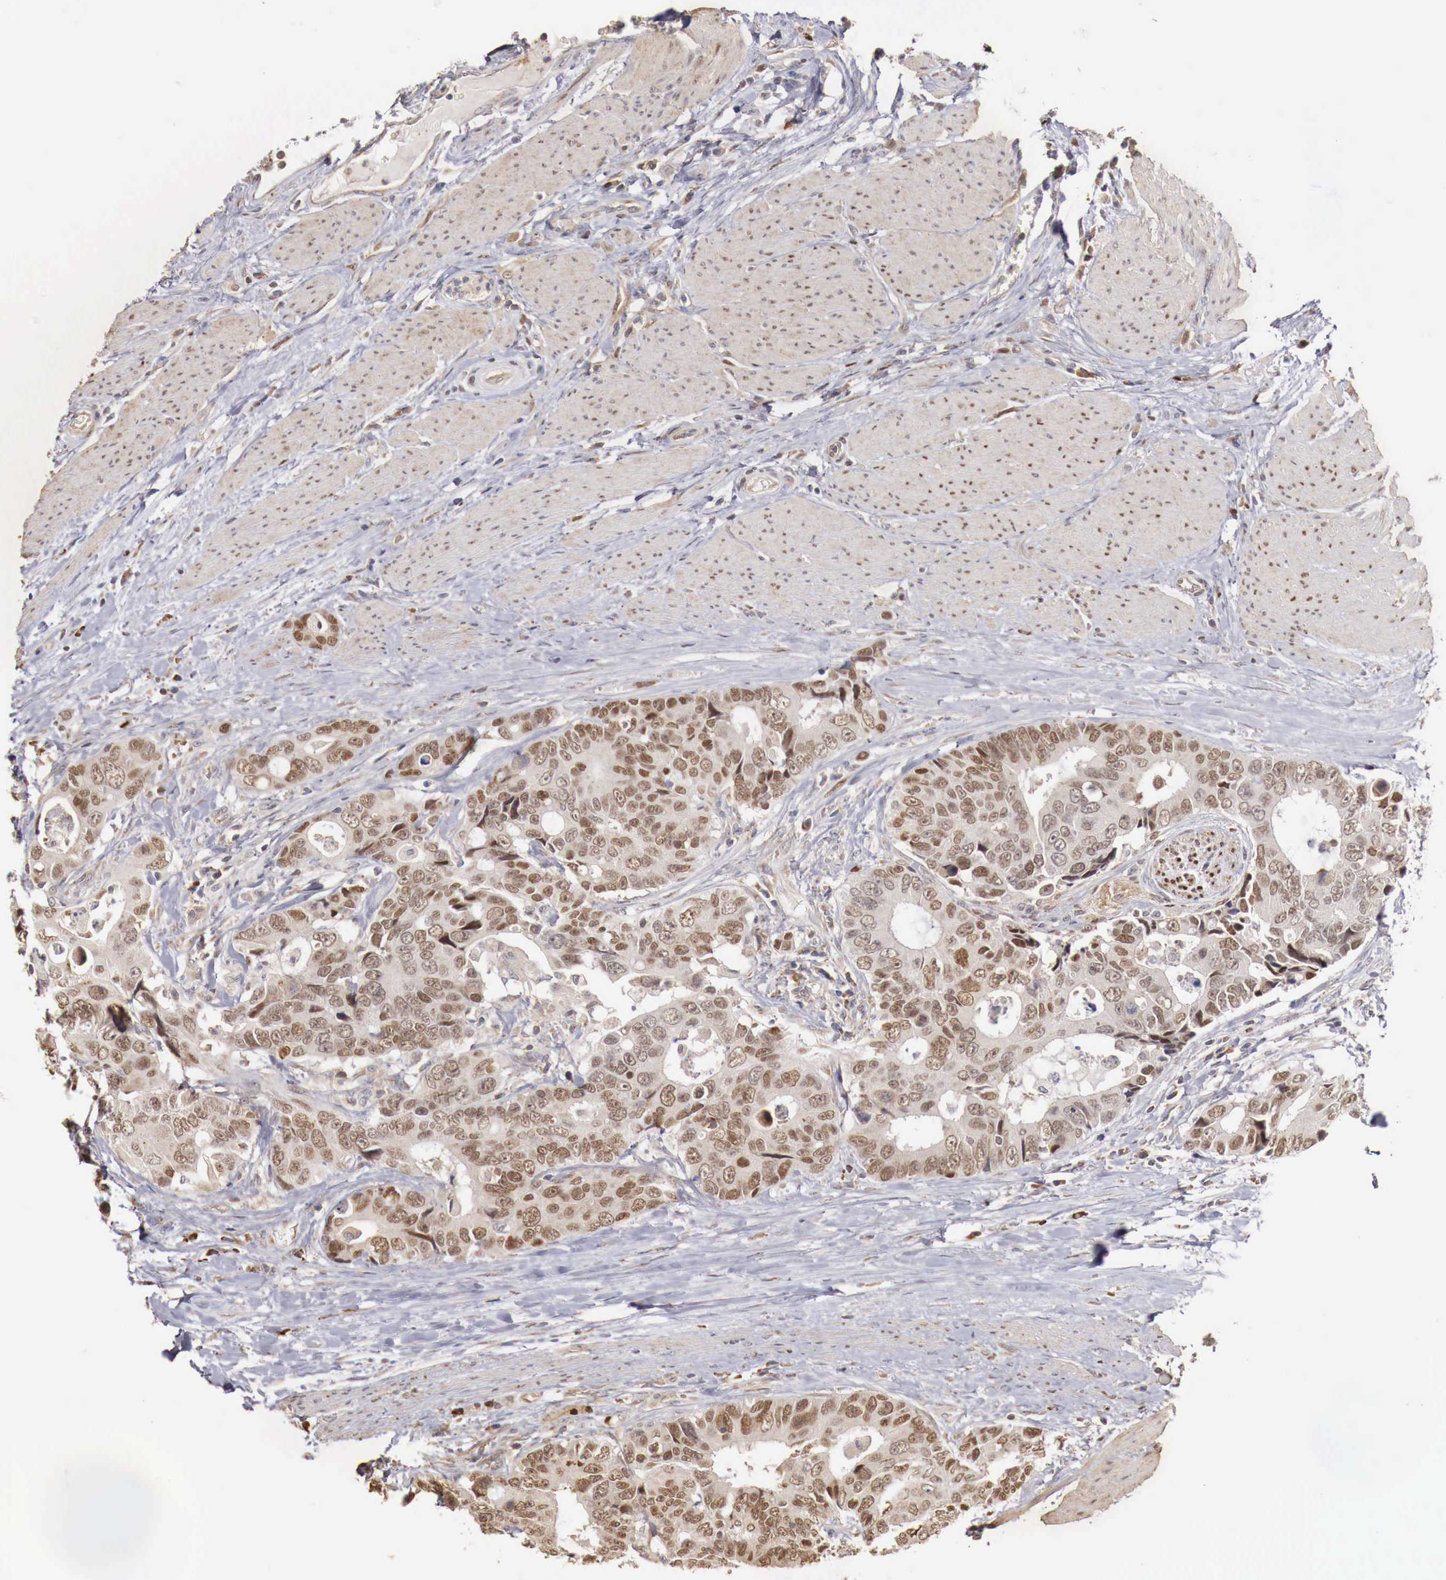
{"staining": {"intensity": "moderate", "quantity": "25%-75%", "location": "nuclear"}, "tissue": "colorectal cancer", "cell_type": "Tumor cells", "image_type": "cancer", "snomed": [{"axis": "morphology", "description": "Adenocarcinoma, NOS"}, {"axis": "topography", "description": "Rectum"}], "caption": "Brown immunohistochemical staining in colorectal cancer (adenocarcinoma) demonstrates moderate nuclear staining in approximately 25%-75% of tumor cells.", "gene": "KHDRBS2", "patient": {"sex": "female", "age": 67}}